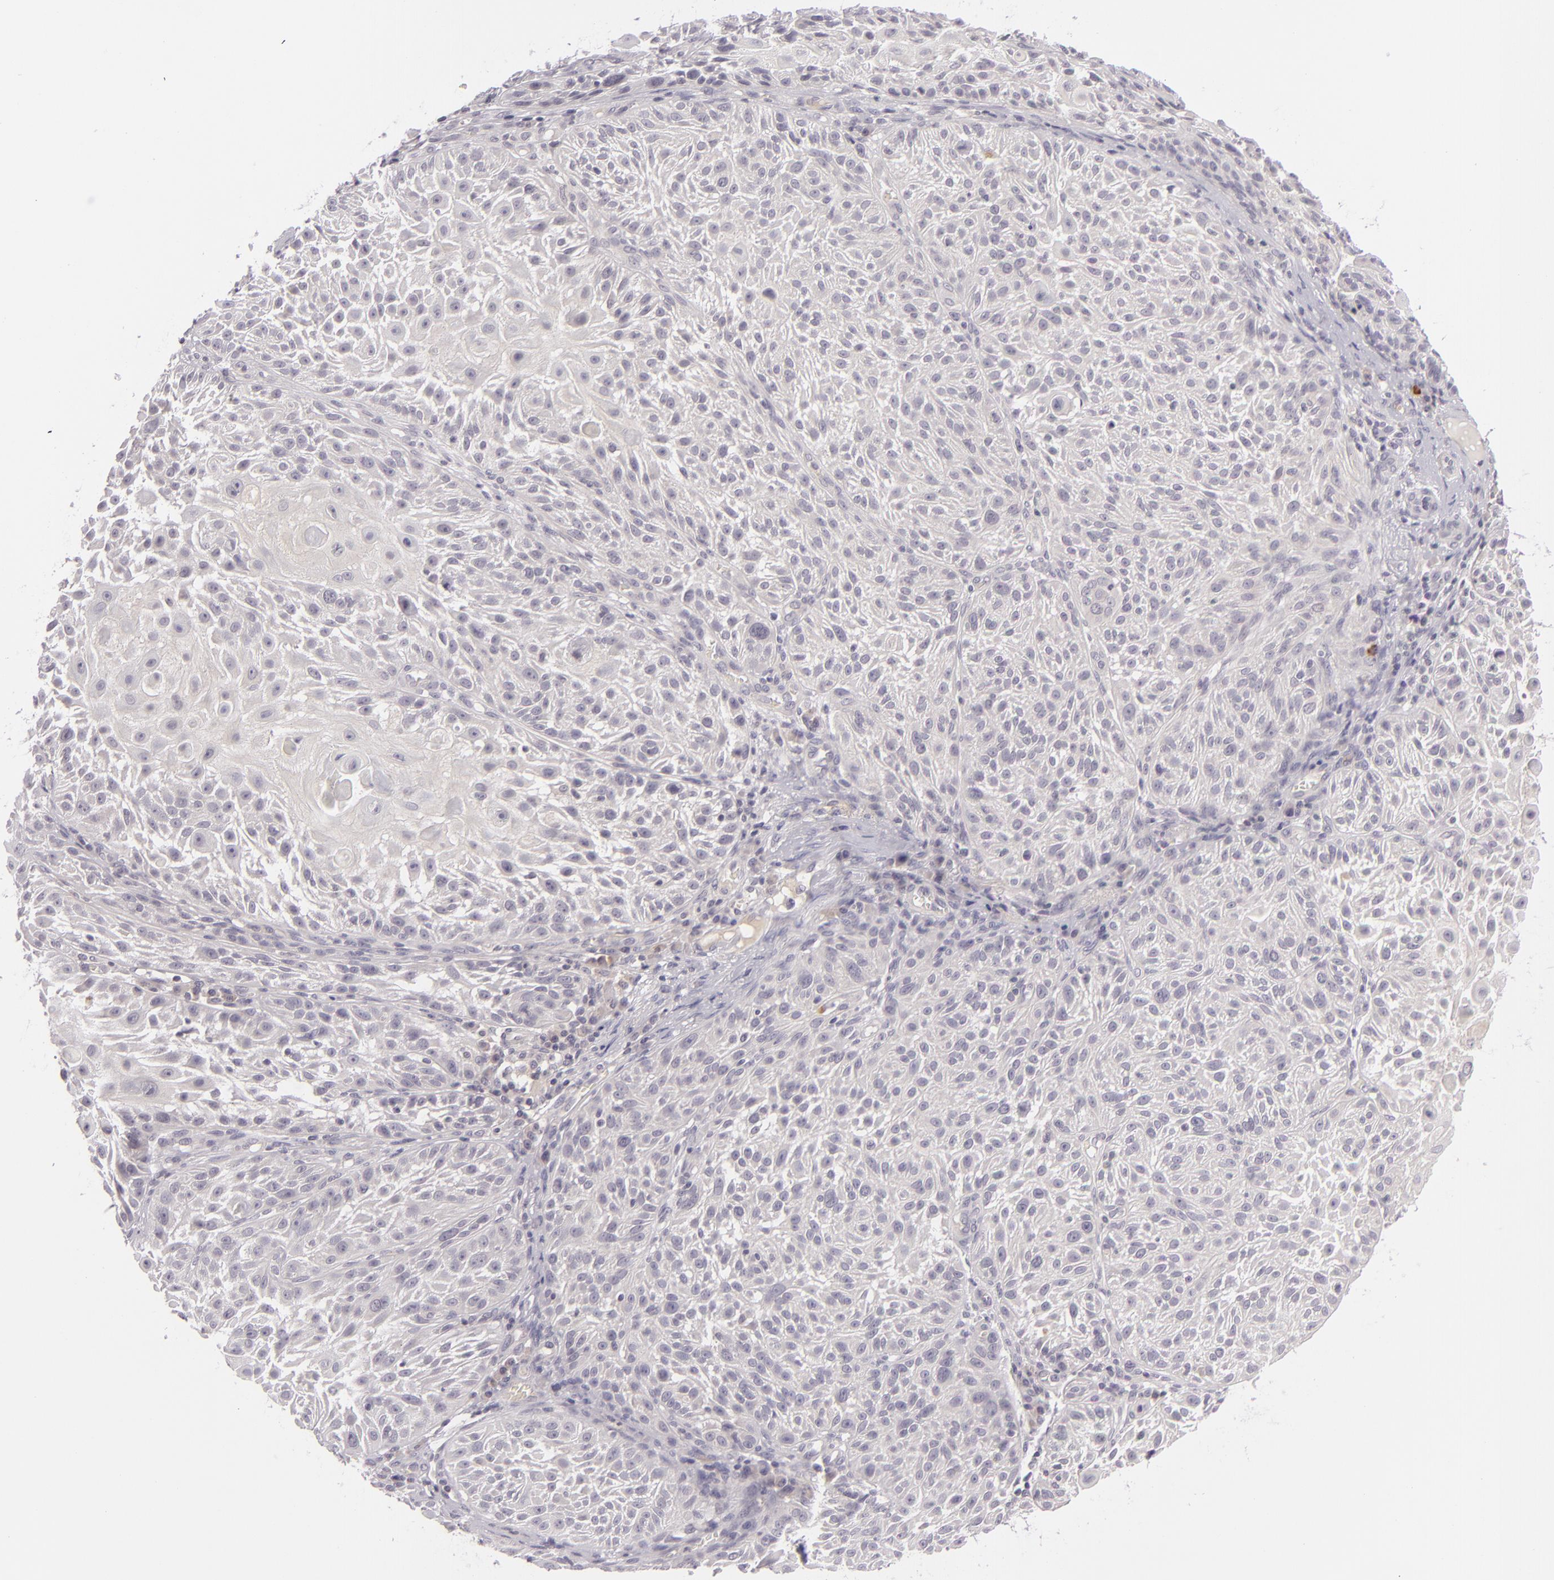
{"staining": {"intensity": "negative", "quantity": "none", "location": "none"}, "tissue": "skin cancer", "cell_type": "Tumor cells", "image_type": "cancer", "snomed": [{"axis": "morphology", "description": "Squamous cell carcinoma, NOS"}, {"axis": "topography", "description": "Skin"}], "caption": "High power microscopy image of an immunohistochemistry (IHC) image of skin cancer, revealing no significant staining in tumor cells. The staining was performed using DAB to visualize the protein expression in brown, while the nuclei were stained in blue with hematoxylin (Magnification: 20x).", "gene": "DAG1", "patient": {"sex": "female", "age": 89}}